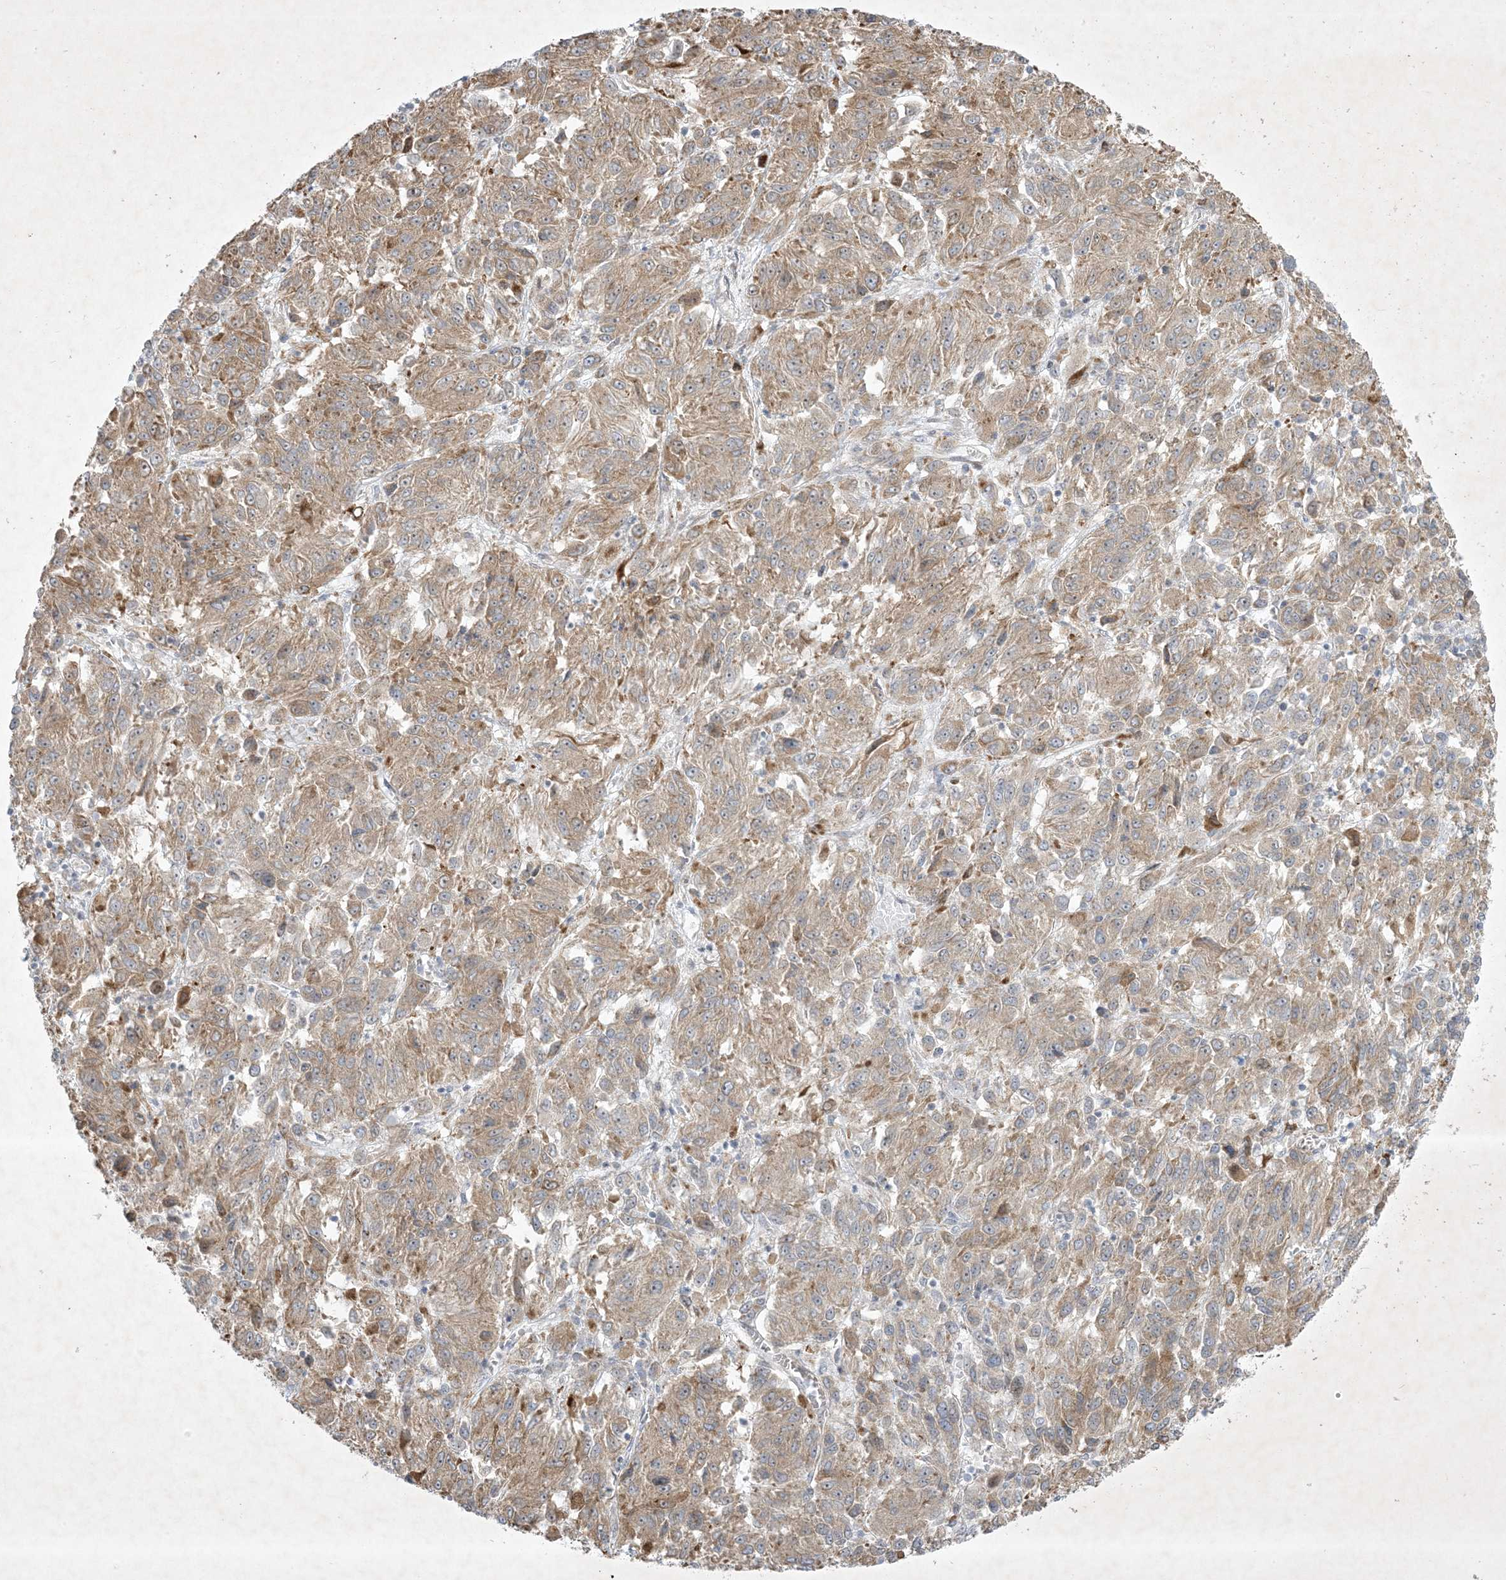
{"staining": {"intensity": "moderate", "quantity": ">75%", "location": "cytoplasmic/membranous"}, "tissue": "melanoma", "cell_type": "Tumor cells", "image_type": "cancer", "snomed": [{"axis": "morphology", "description": "Malignant melanoma, Metastatic site"}, {"axis": "topography", "description": "Lung"}], "caption": "There is medium levels of moderate cytoplasmic/membranous expression in tumor cells of melanoma, as demonstrated by immunohistochemical staining (brown color).", "gene": "SOGA3", "patient": {"sex": "male", "age": 64}}